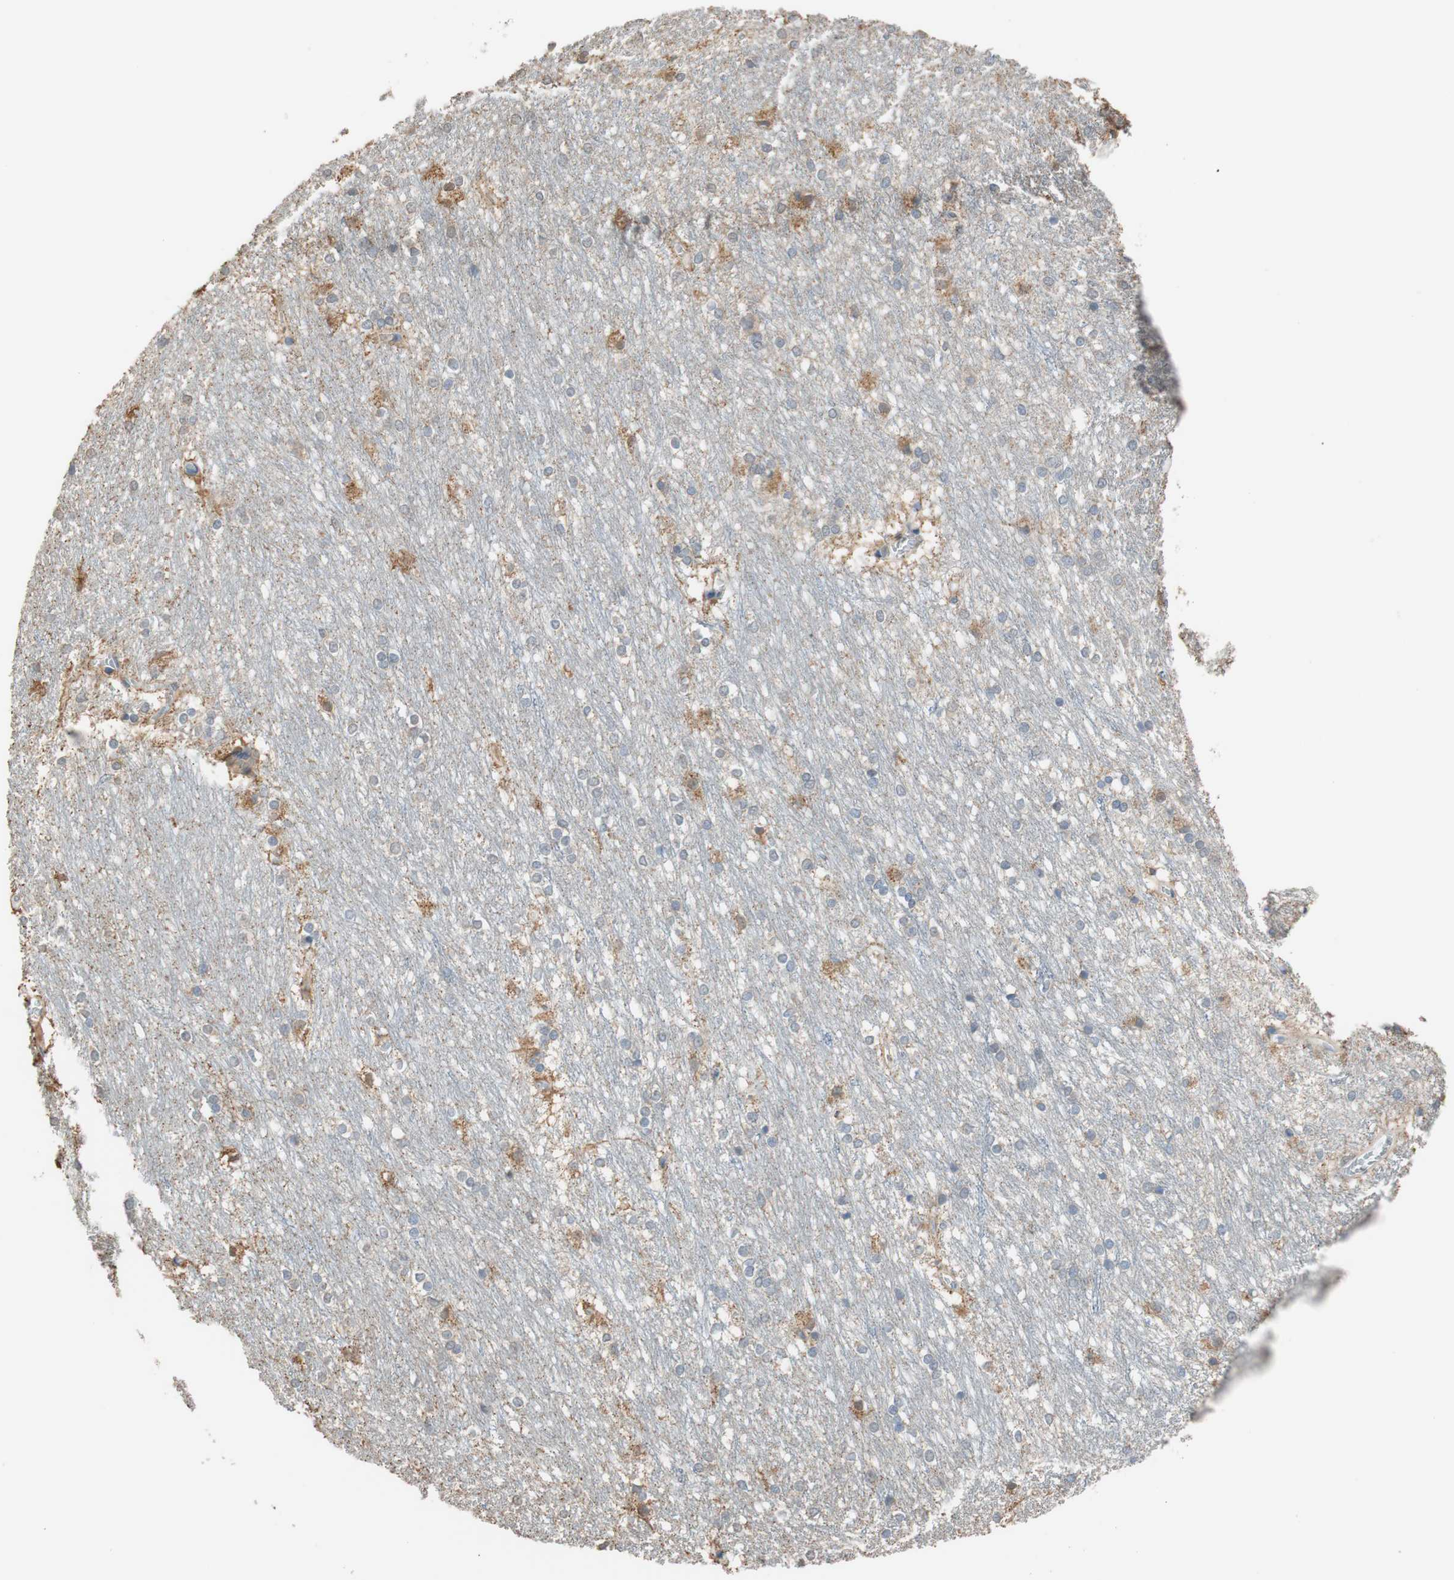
{"staining": {"intensity": "strong", "quantity": "<25%", "location": "cytoplasmic/membranous"}, "tissue": "caudate", "cell_type": "Glial cells", "image_type": "normal", "snomed": [{"axis": "morphology", "description": "Normal tissue, NOS"}, {"axis": "topography", "description": "Lateral ventricle wall"}], "caption": "Immunohistochemical staining of normal caudate exhibits medium levels of strong cytoplasmic/membranous expression in approximately <25% of glial cells. The staining was performed using DAB (3,3'-diaminobenzidine), with brown indicating positive protein expression. Nuclei are stained blue with hematoxylin.", "gene": "ALDH1A2", "patient": {"sex": "female", "age": 19}}